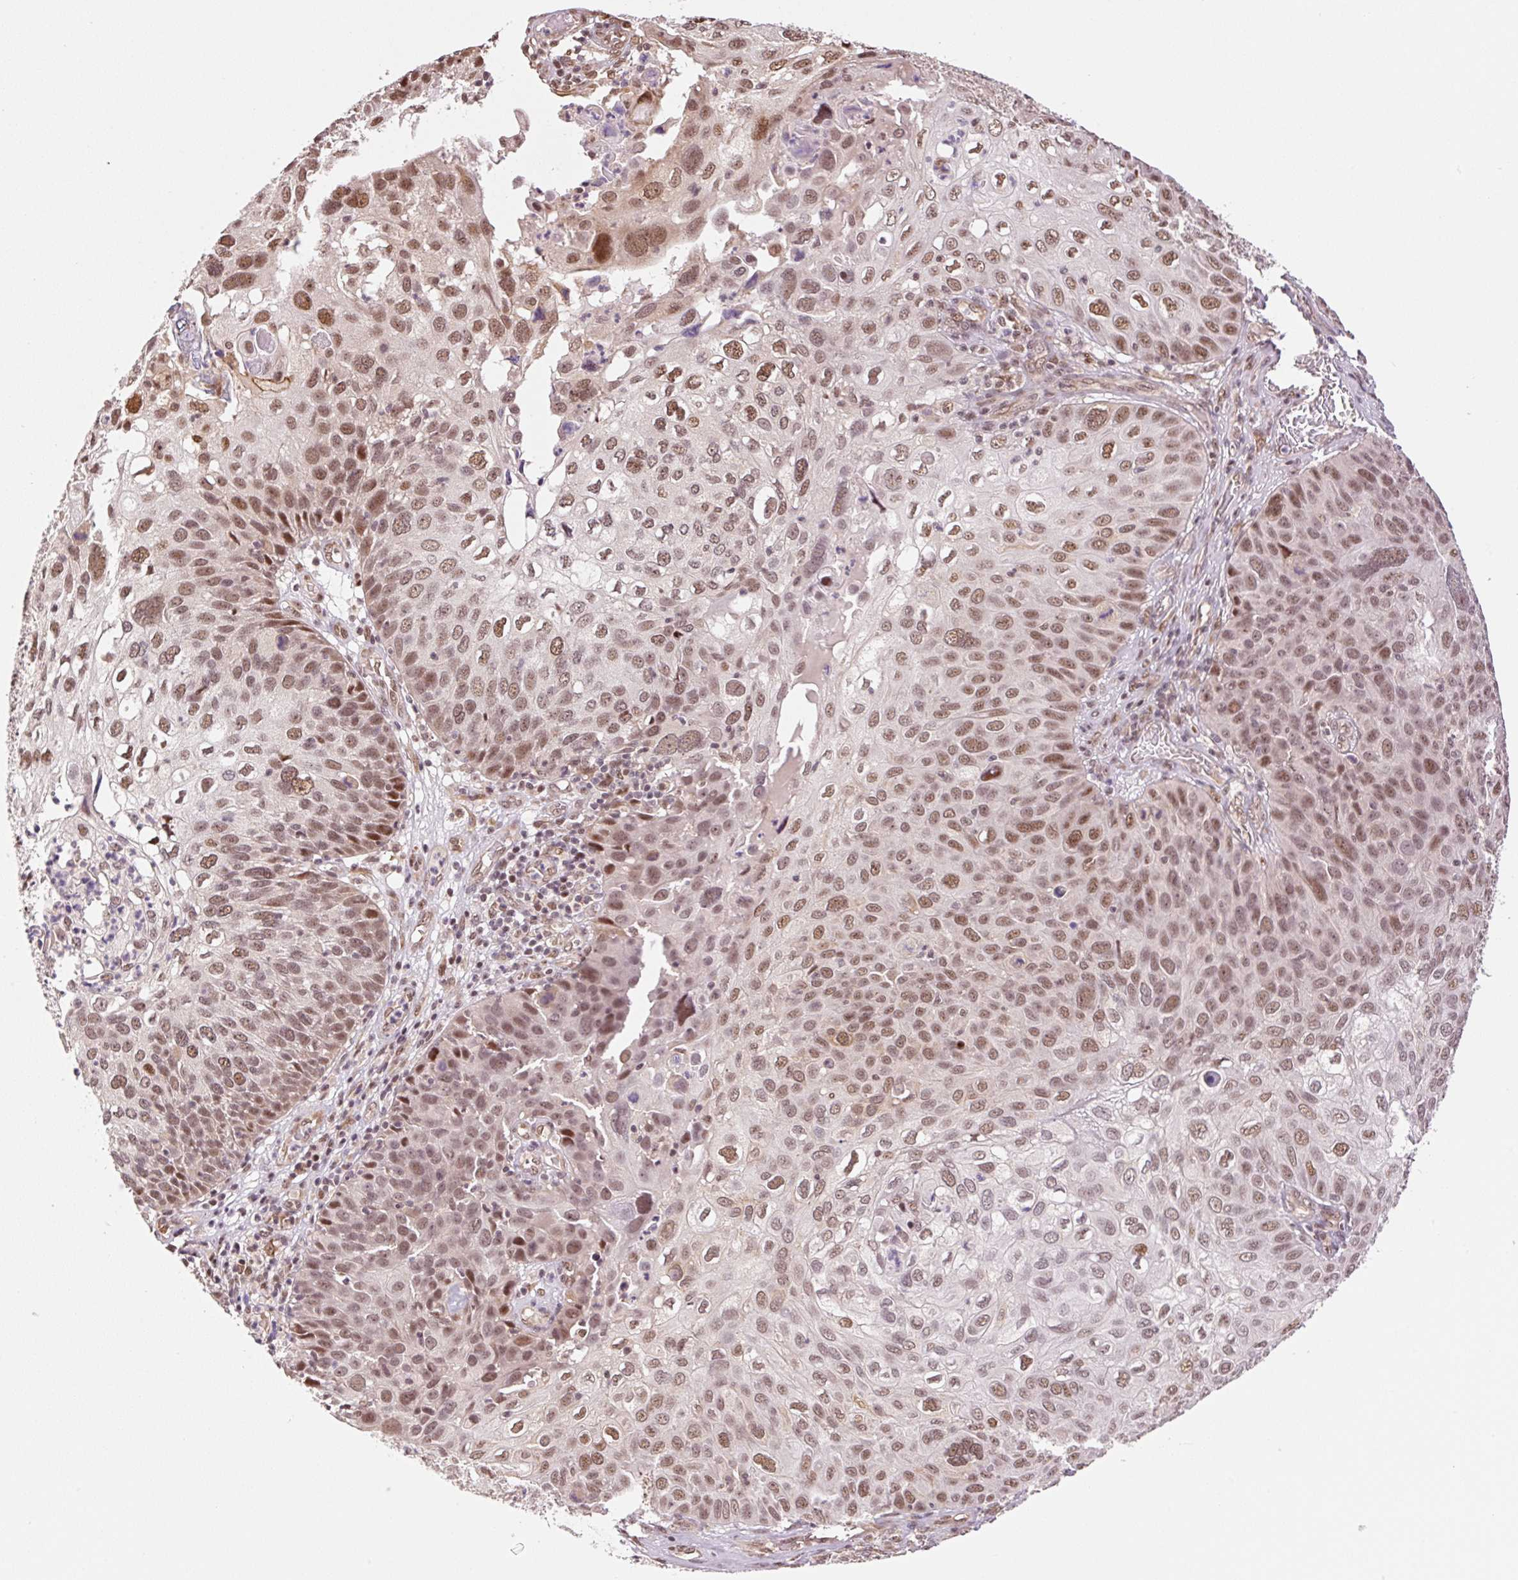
{"staining": {"intensity": "moderate", "quantity": ">75%", "location": "nuclear"}, "tissue": "skin cancer", "cell_type": "Tumor cells", "image_type": "cancer", "snomed": [{"axis": "morphology", "description": "Squamous cell carcinoma, NOS"}, {"axis": "topography", "description": "Skin"}], "caption": "Squamous cell carcinoma (skin) was stained to show a protein in brown. There is medium levels of moderate nuclear expression in about >75% of tumor cells.", "gene": "INTS8", "patient": {"sex": "male", "age": 87}}